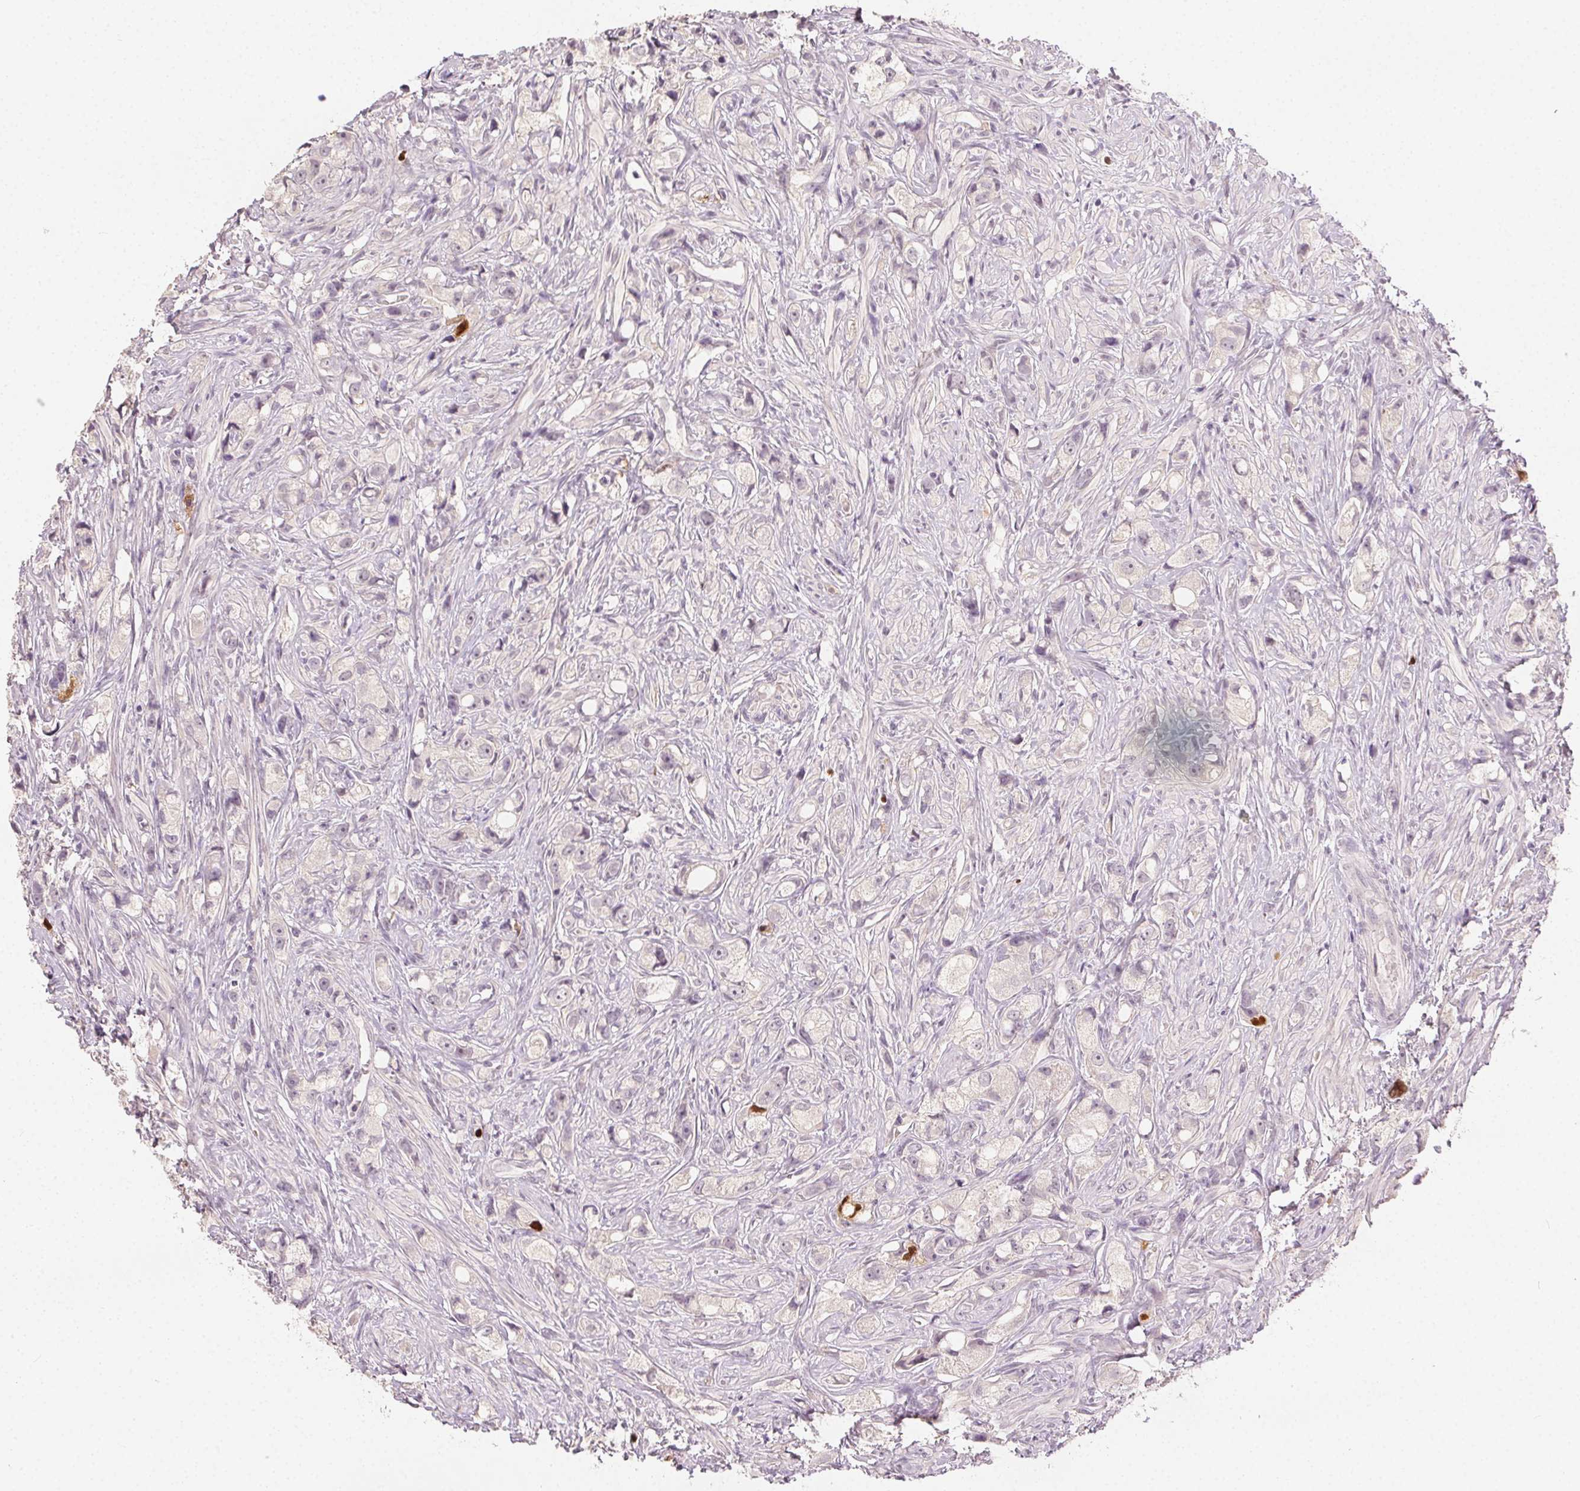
{"staining": {"intensity": "strong", "quantity": "<25%", "location": "nuclear"}, "tissue": "prostate cancer", "cell_type": "Tumor cells", "image_type": "cancer", "snomed": [{"axis": "morphology", "description": "Adenocarcinoma, High grade"}, {"axis": "topography", "description": "Prostate"}], "caption": "IHC of human prostate cancer (adenocarcinoma (high-grade)) shows medium levels of strong nuclear expression in about <25% of tumor cells.", "gene": "ANLN", "patient": {"sex": "male", "age": 75}}